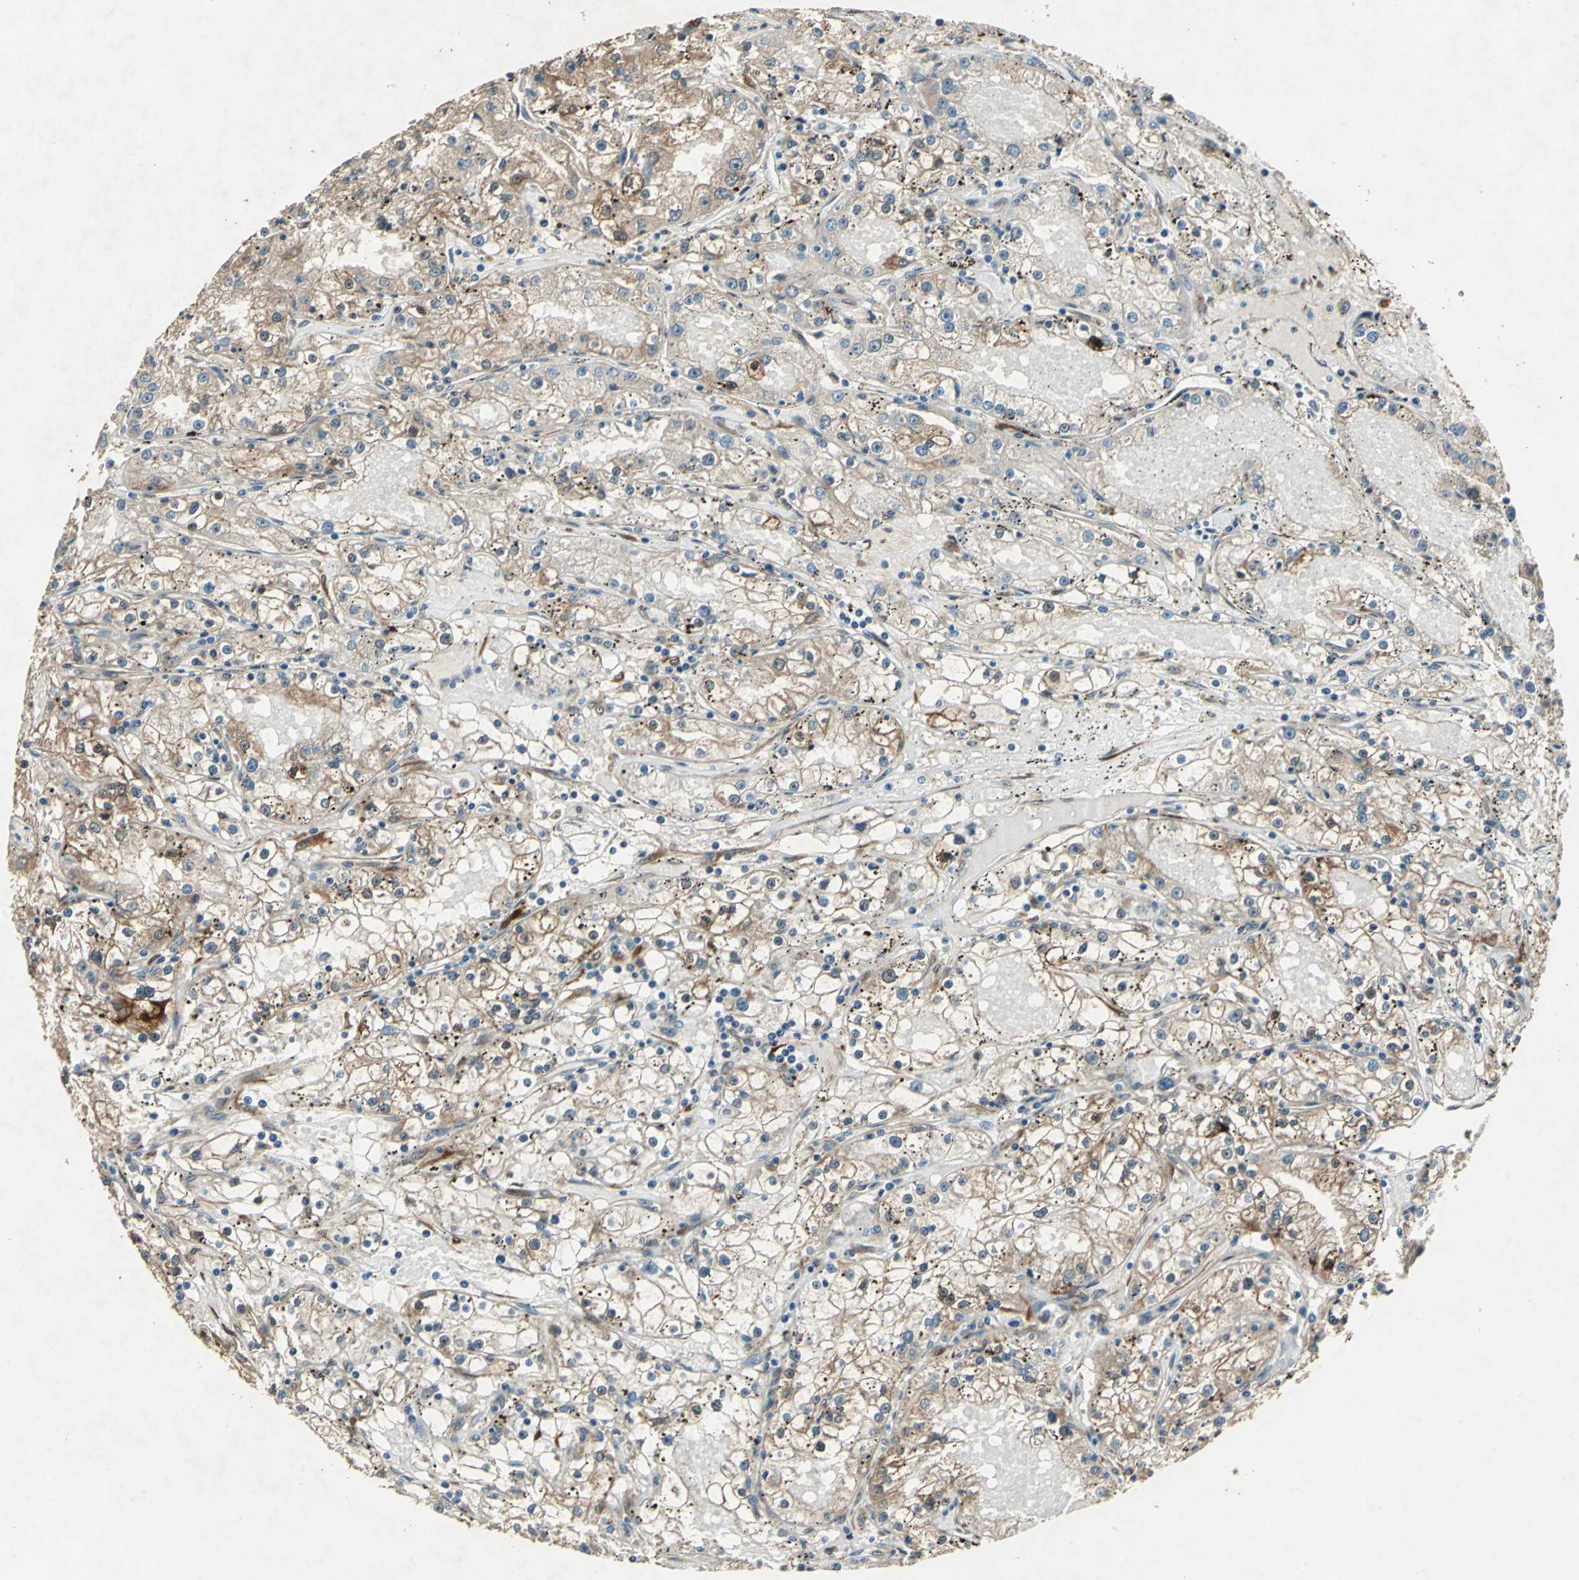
{"staining": {"intensity": "moderate", "quantity": ">75%", "location": "cytoplasmic/membranous,nuclear"}, "tissue": "renal cancer", "cell_type": "Tumor cells", "image_type": "cancer", "snomed": [{"axis": "morphology", "description": "Adenocarcinoma, NOS"}, {"axis": "topography", "description": "Kidney"}], "caption": "The image exhibits staining of renal adenocarcinoma, revealing moderate cytoplasmic/membranous and nuclear protein positivity (brown color) within tumor cells.", "gene": "RRM2B", "patient": {"sex": "male", "age": 56}}